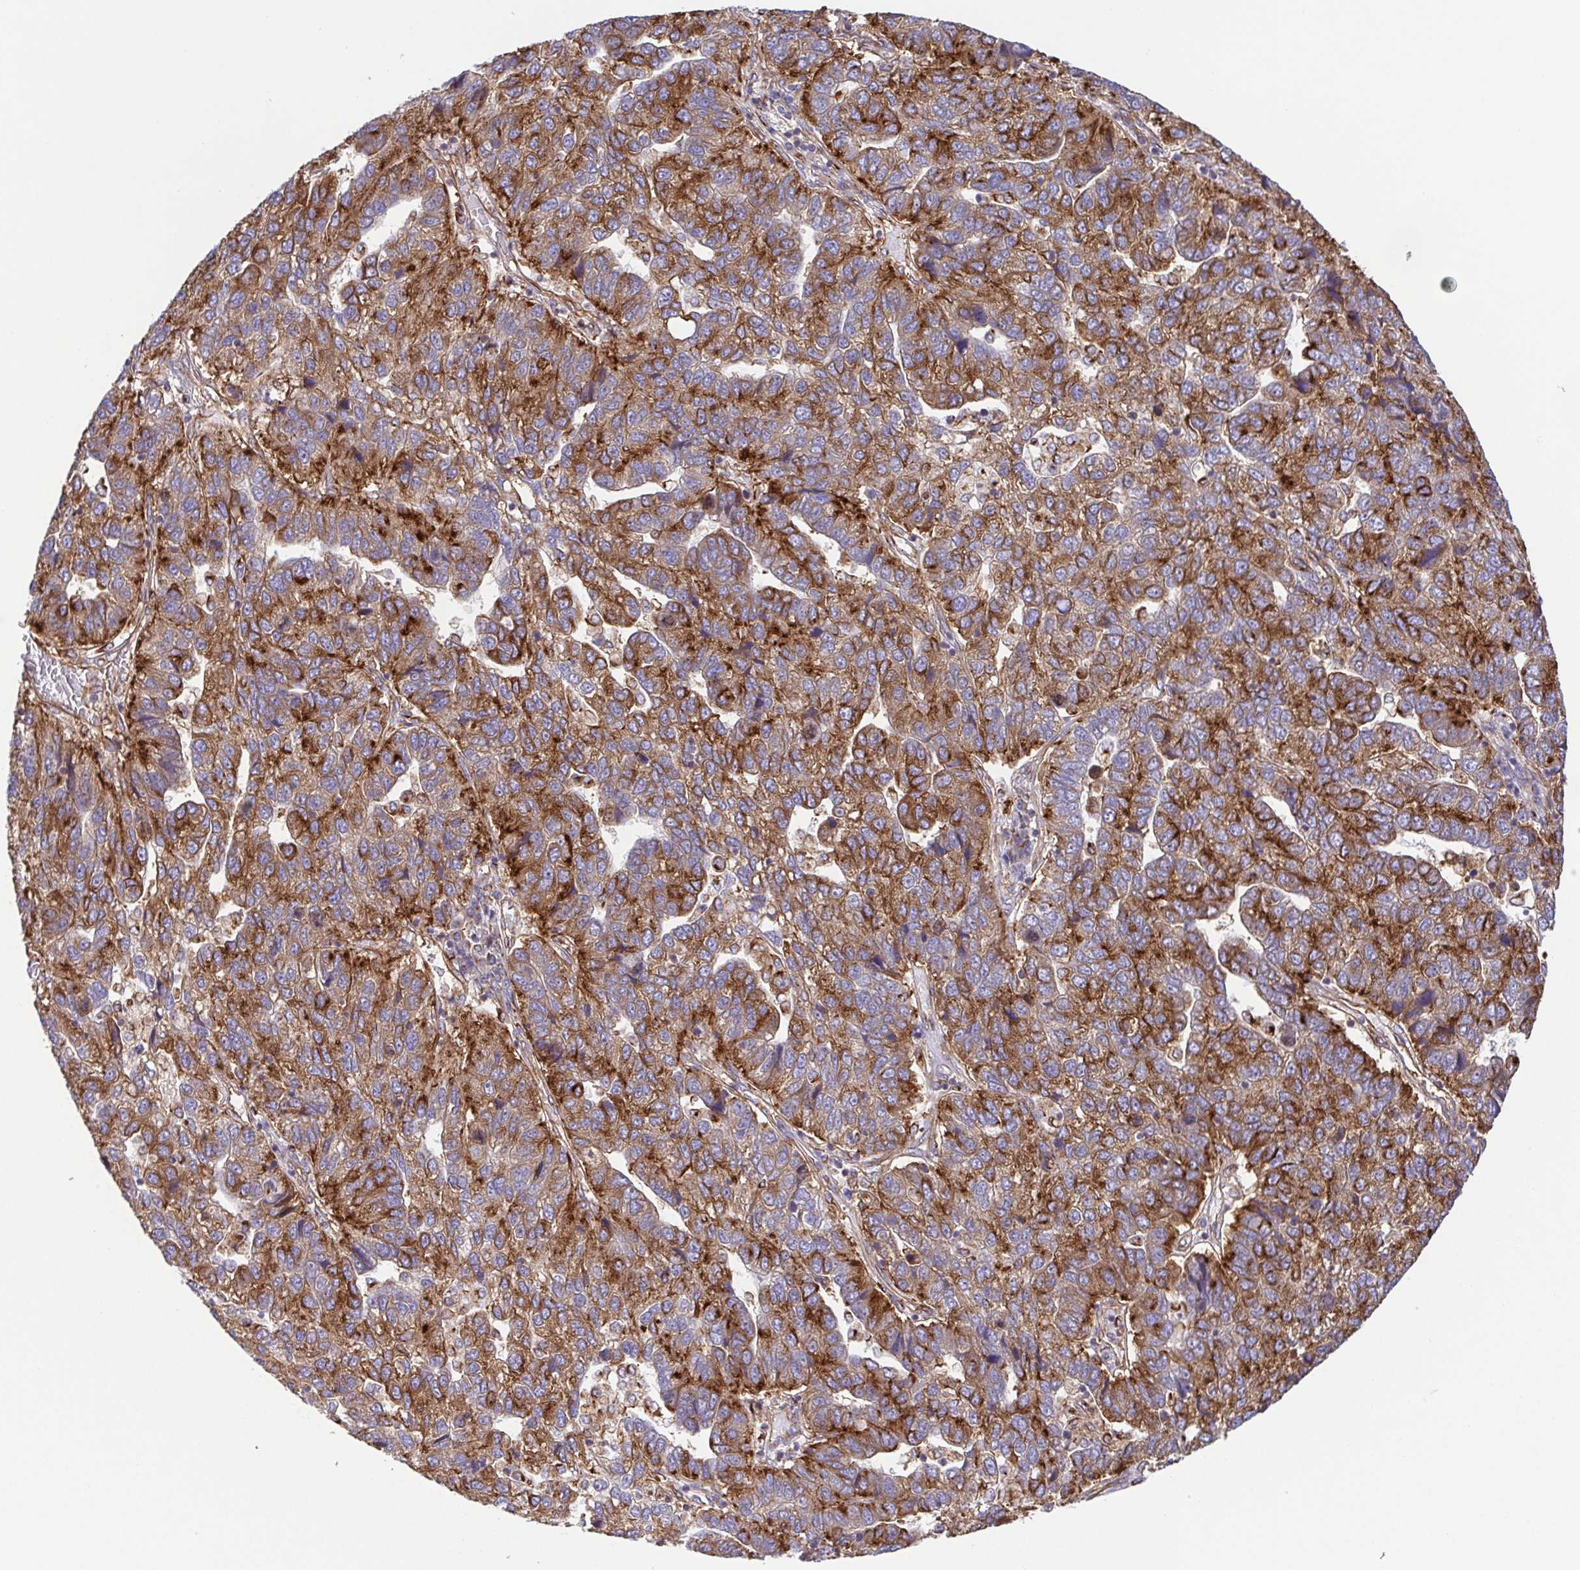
{"staining": {"intensity": "strong", "quantity": ">75%", "location": "cytoplasmic/membranous"}, "tissue": "pancreatic cancer", "cell_type": "Tumor cells", "image_type": "cancer", "snomed": [{"axis": "morphology", "description": "Adenocarcinoma, NOS"}, {"axis": "topography", "description": "Pancreas"}], "caption": "About >75% of tumor cells in pancreatic cancer display strong cytoplasmic/membranous protein positivity as visualized by brown immunohistochemical staining.", "gene": "KIF5B", "patient": {"sex": "female", "age": 61}}